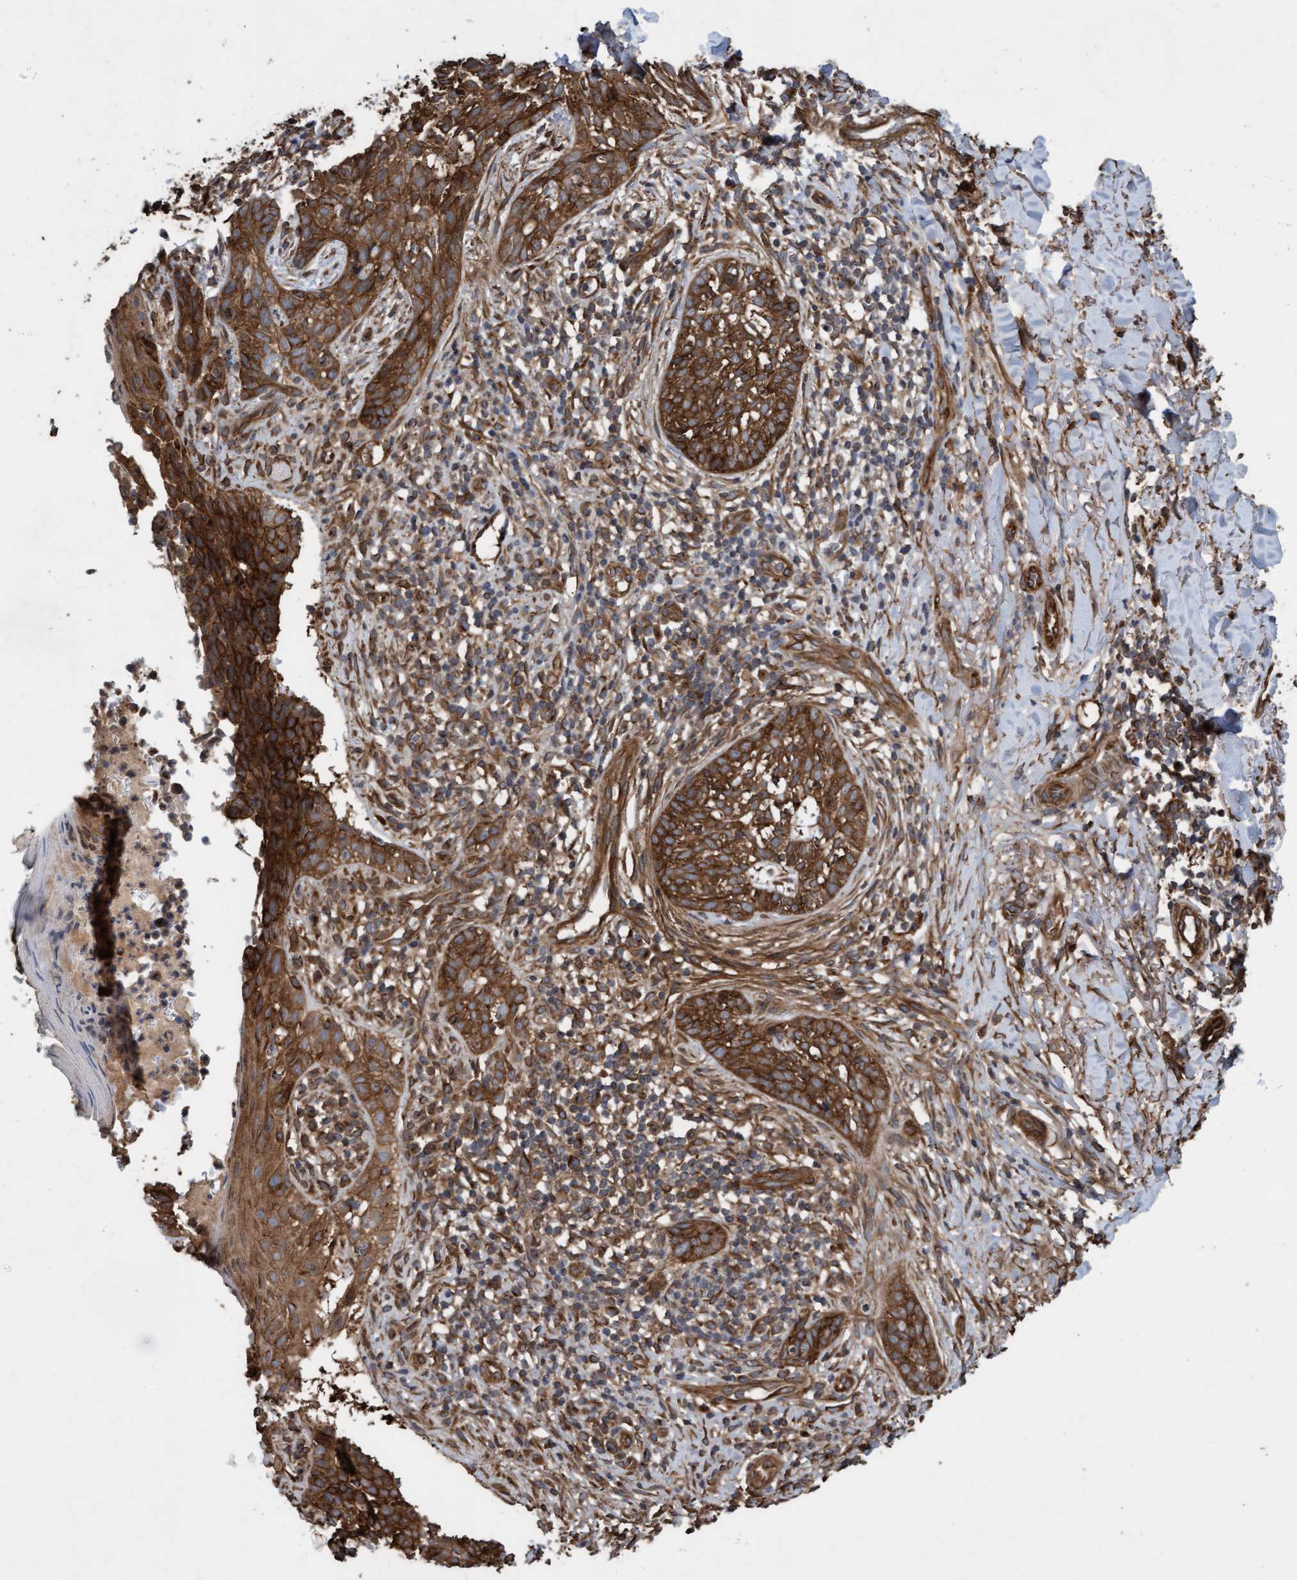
{"staining": {"intensity": "strong", "quantity": ">75%", "location": "cytoplasmic/membranous"}, "tissue": "skin cancer", "cell_type": "Tumor cells", "image_type": "cancer", "snomed": [{"axis": "morphology", "description": "Normal tissue, NOS"}, {"axis": "morphology", "description": "Basal cell carcinoma"}, {"axis": "topography", "description": "Skin"}], "caption": "Human skin basal cell carcinoma stained for a protein (brown) reveals strong cytoplasmic/membranous positive positivity in about >75% of tumor cells.", "gene": "CDC42EP4", "patient": {"sex": "male", "age": 67}}